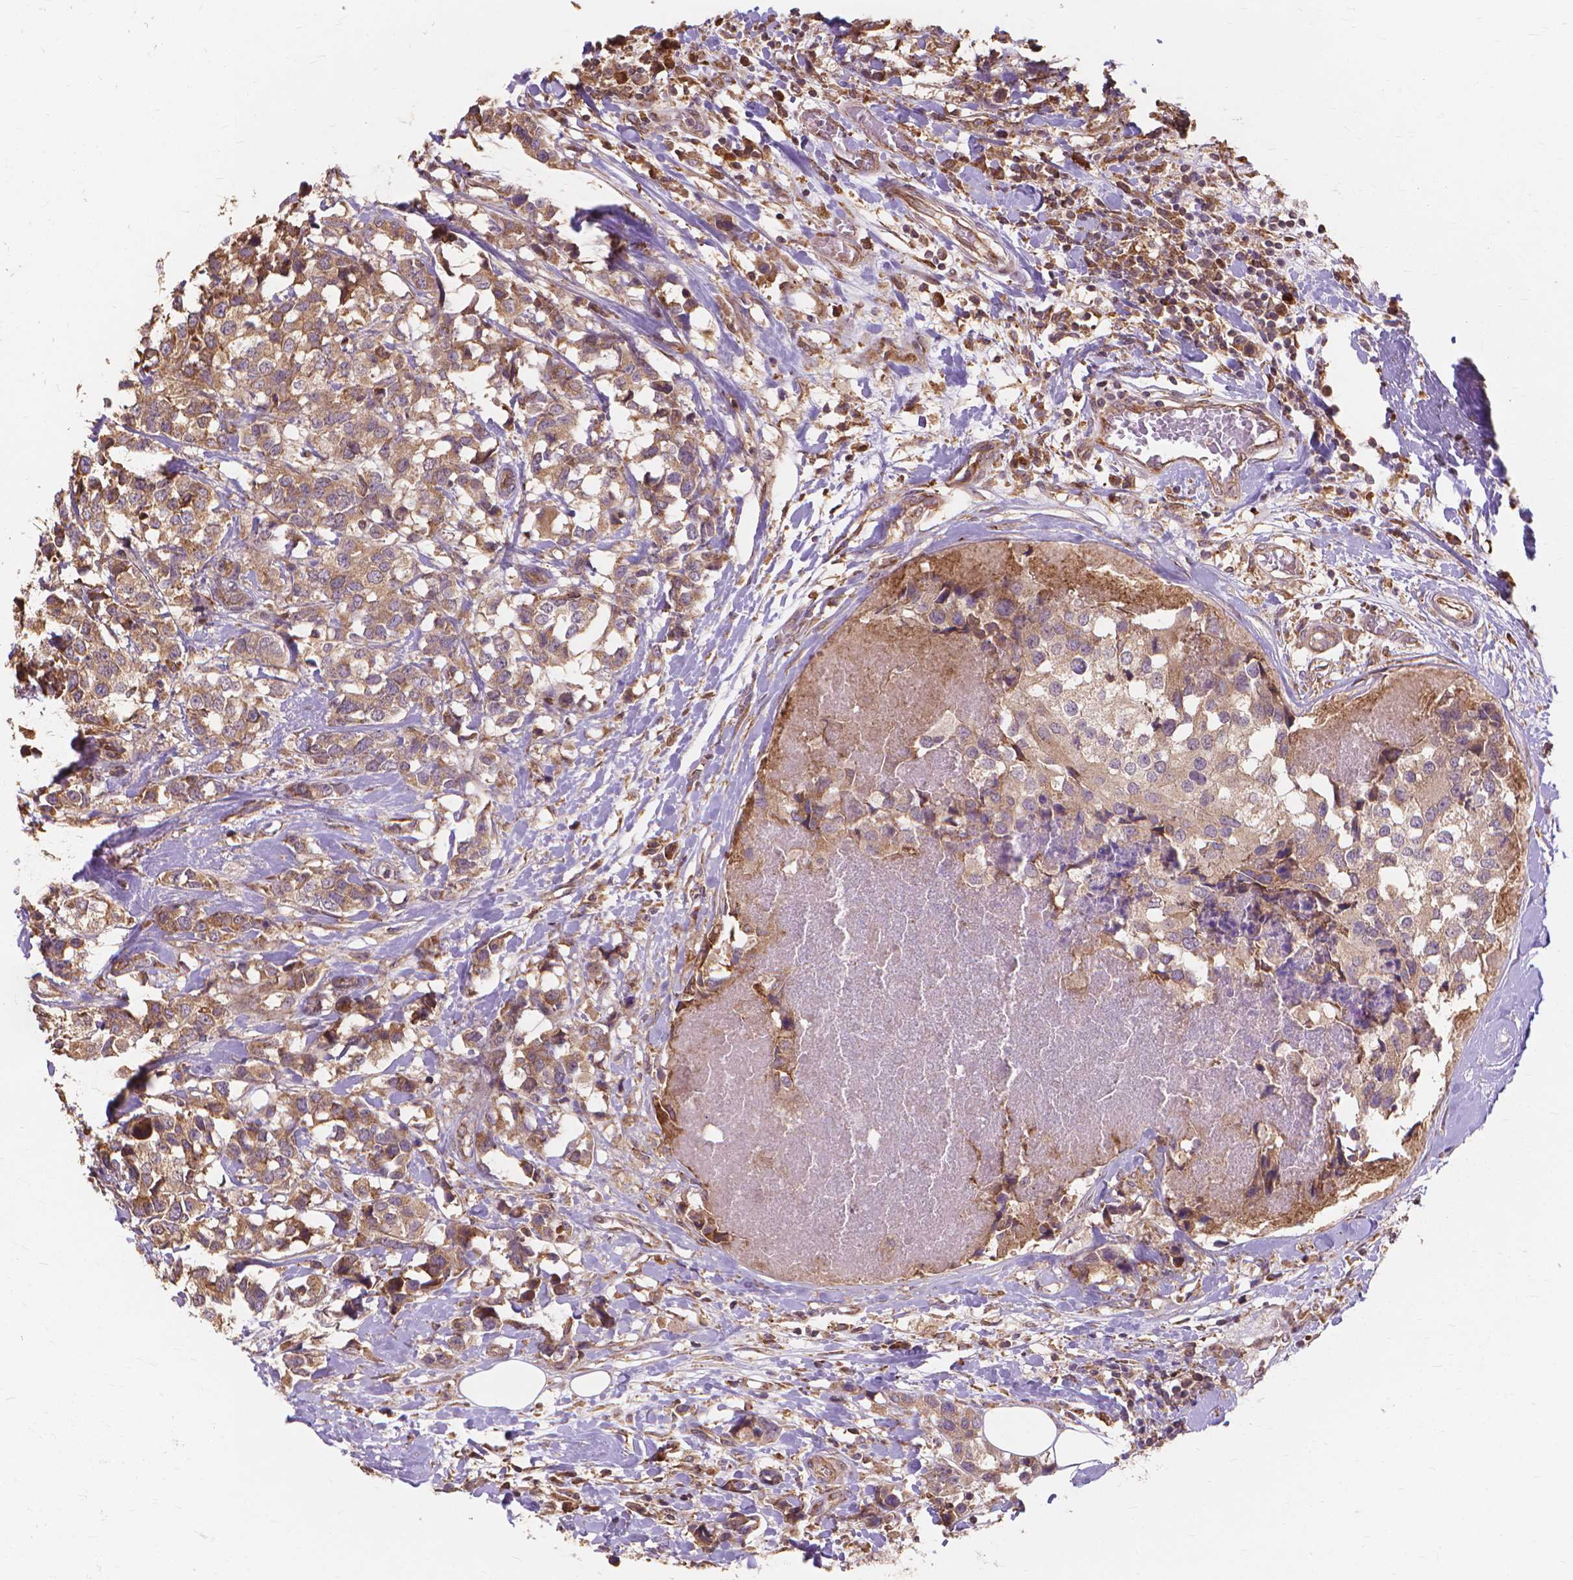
{"staining": {"intensity": "moderate", "quantity": ">75%", "location": "cytoplasmic/membranous"}, "tissue": "breast cancer", "cell_type": "Tumor cells", "image_type": "cancer", "snomed": [{"axis": "morphology", "description": "Lobular carcinoma"}, {"axis": "topography", "description": "Breast"}], "caption": "Brown immunohistochemical staining in human breast cancer exhibits moderate cytoplasmic/membranous staining in about >75% of tumor cells.", "gene": "TAB2", "patient": {"sex": "female", "age": 59}}